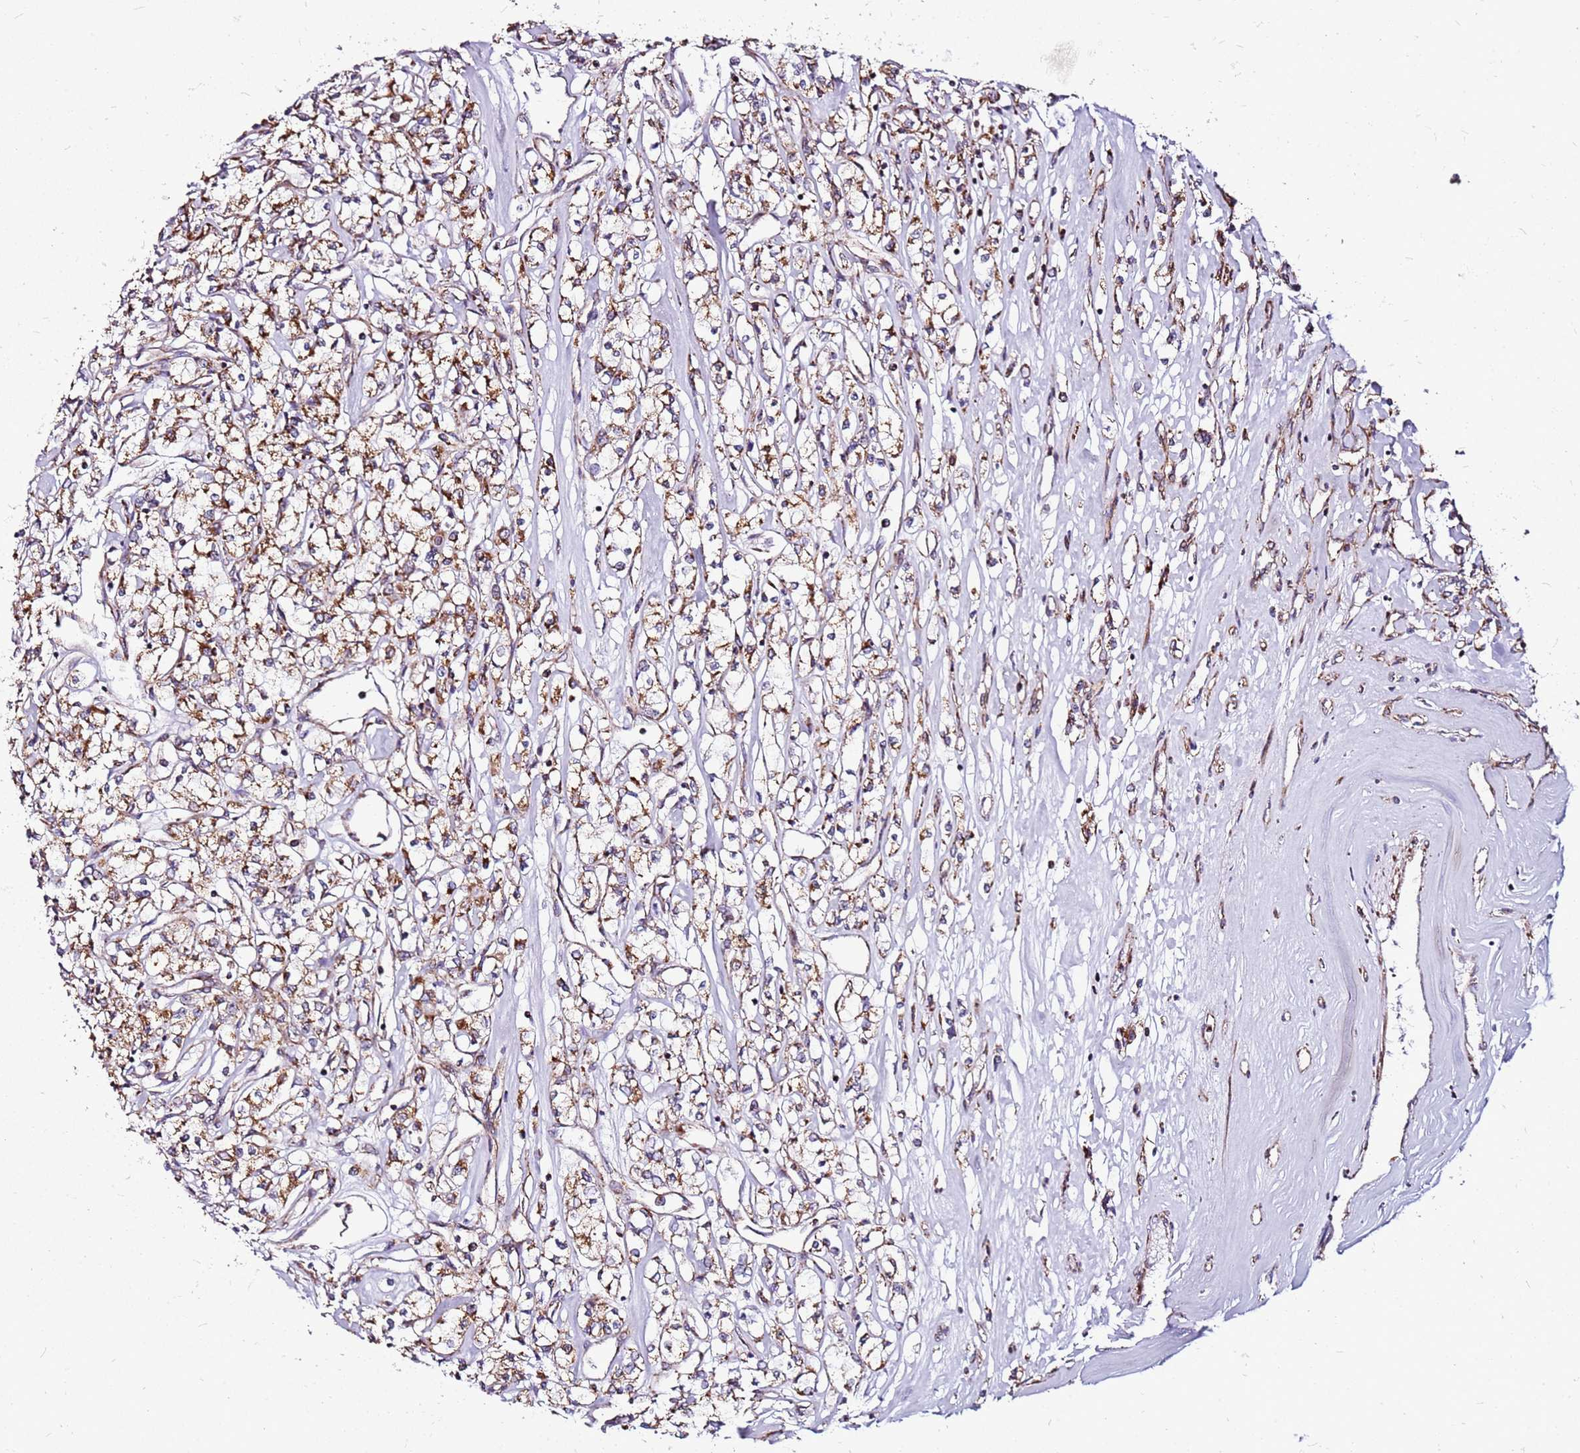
{"staining": {"intensity": "moderate", "quantity": ">75%", "location": "cytoplasmic/membranous"}, "tissue": "renal cancer", "cell_type": "Tumor cells", "image_type": "cancer", "snomed": [{"axis": "morphology", "description": "Adenocarcinoma, NOS"}, {"axis": "topography", "description": "Kidney"}], "caption": "Immunohistochemical staining of human renal cancer (adenocarcinoma) exhibits medium levels of moderate cytoplasmic/membranous staining in approximately >75% of tumor cells. Using DAB (3,3'-diaminobenzidine) (brown) and hematoxylin (blue) stains, captured at high magnification using brightfield microscopy.", "gene": "OR51T1", "patient": {"sex": "female", "age": 59}}